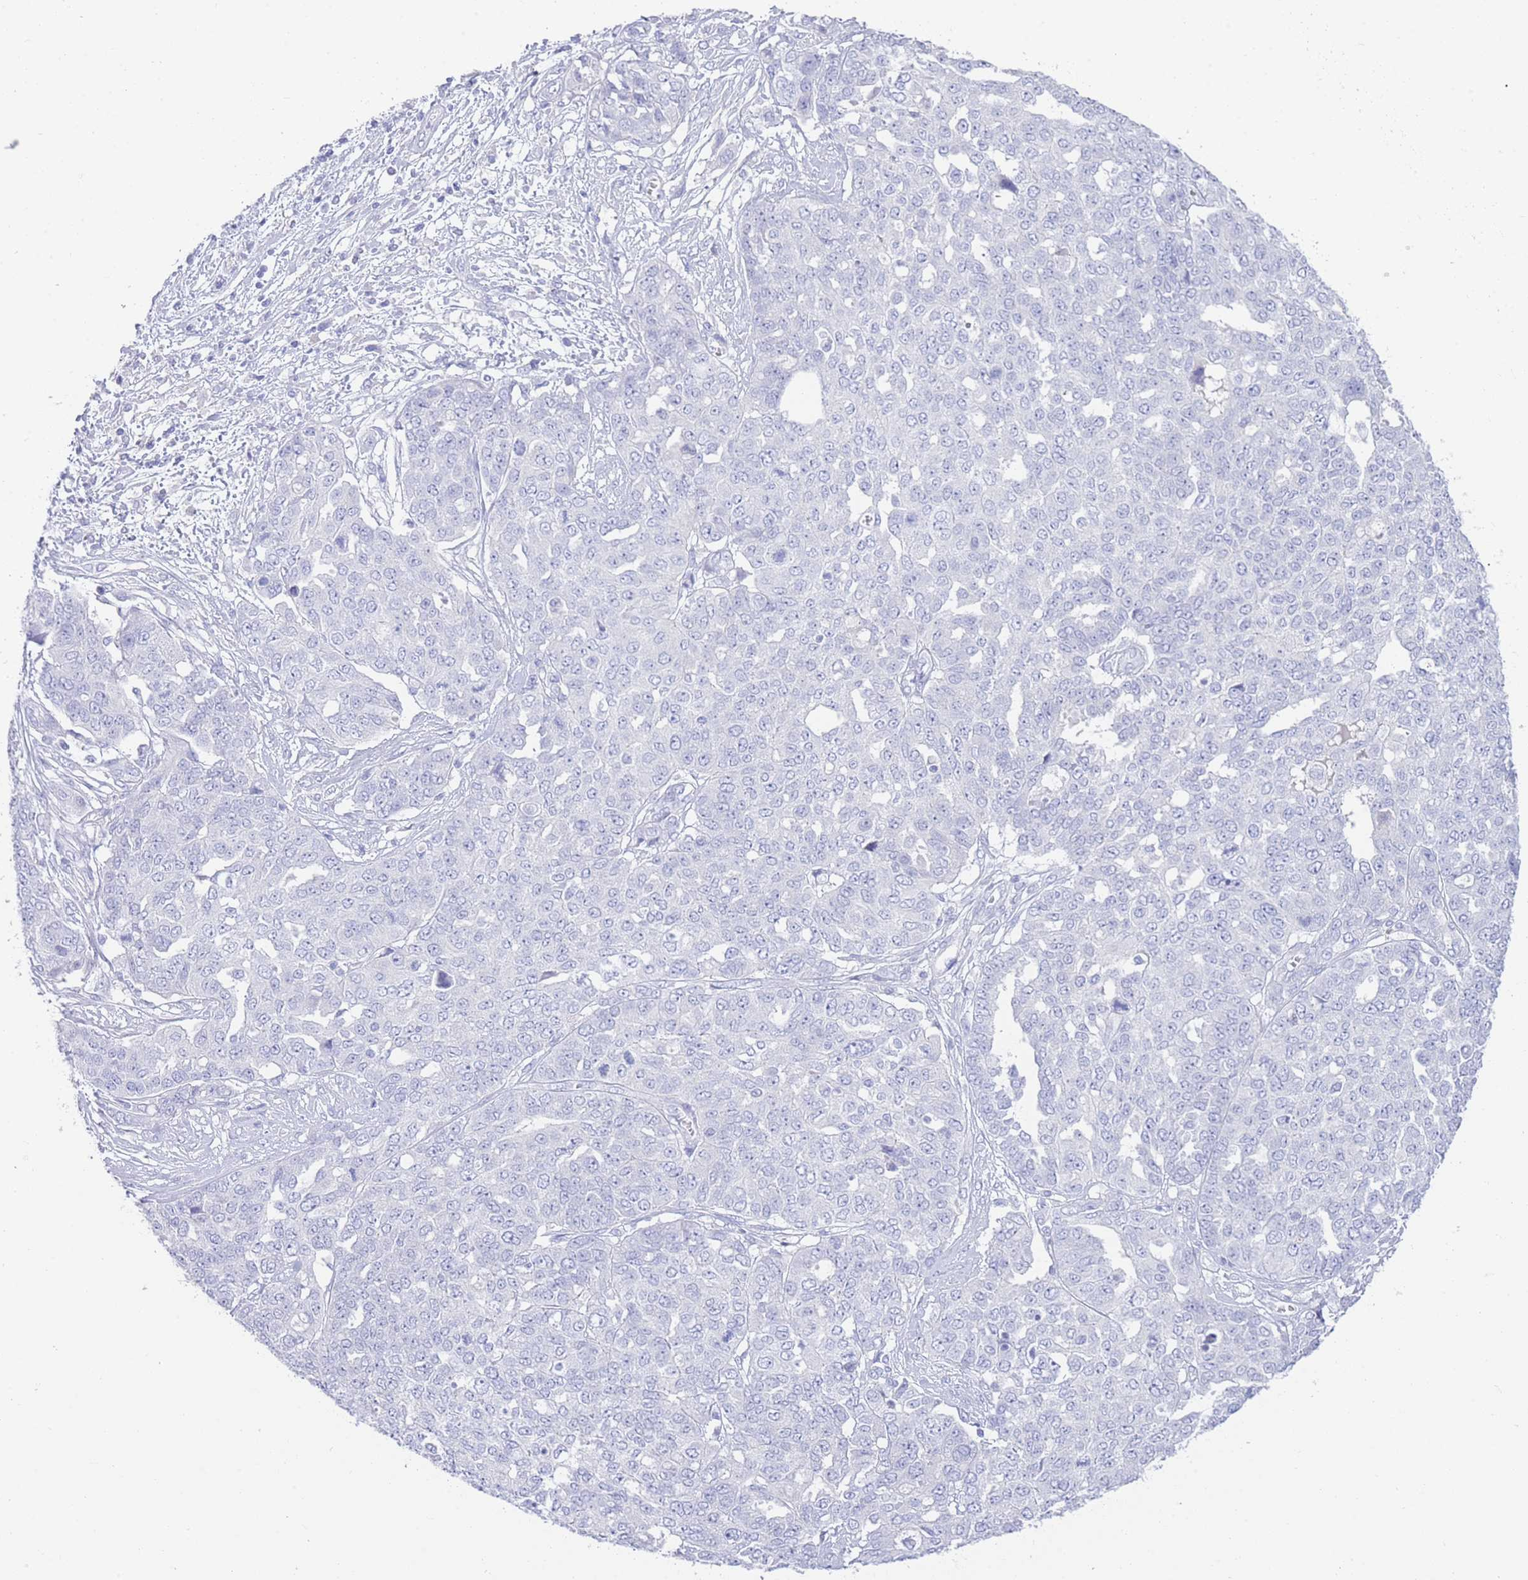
{"staining": {"intensity": "negative", "quantity": "none", "location": "none"}, "tissue": "ovarian cancer", "cell_type": "Tumor cells", "image_type": "cancer", "snomed": [{"axis": "morphology", "description": "Cystadenocarcinoma, serous, NOS"}, {"axis": "topography", "description": "Soft tissue"}, {"axis": "topography", "description": "Ovary"}], "caption": "This is an IHC histopathology image of serous cystadenocarcinoma (ovarian). There is no staining in tumor cells.", "gene": "LRRC37A", "patient": {"sex": "female", "age": 57}}